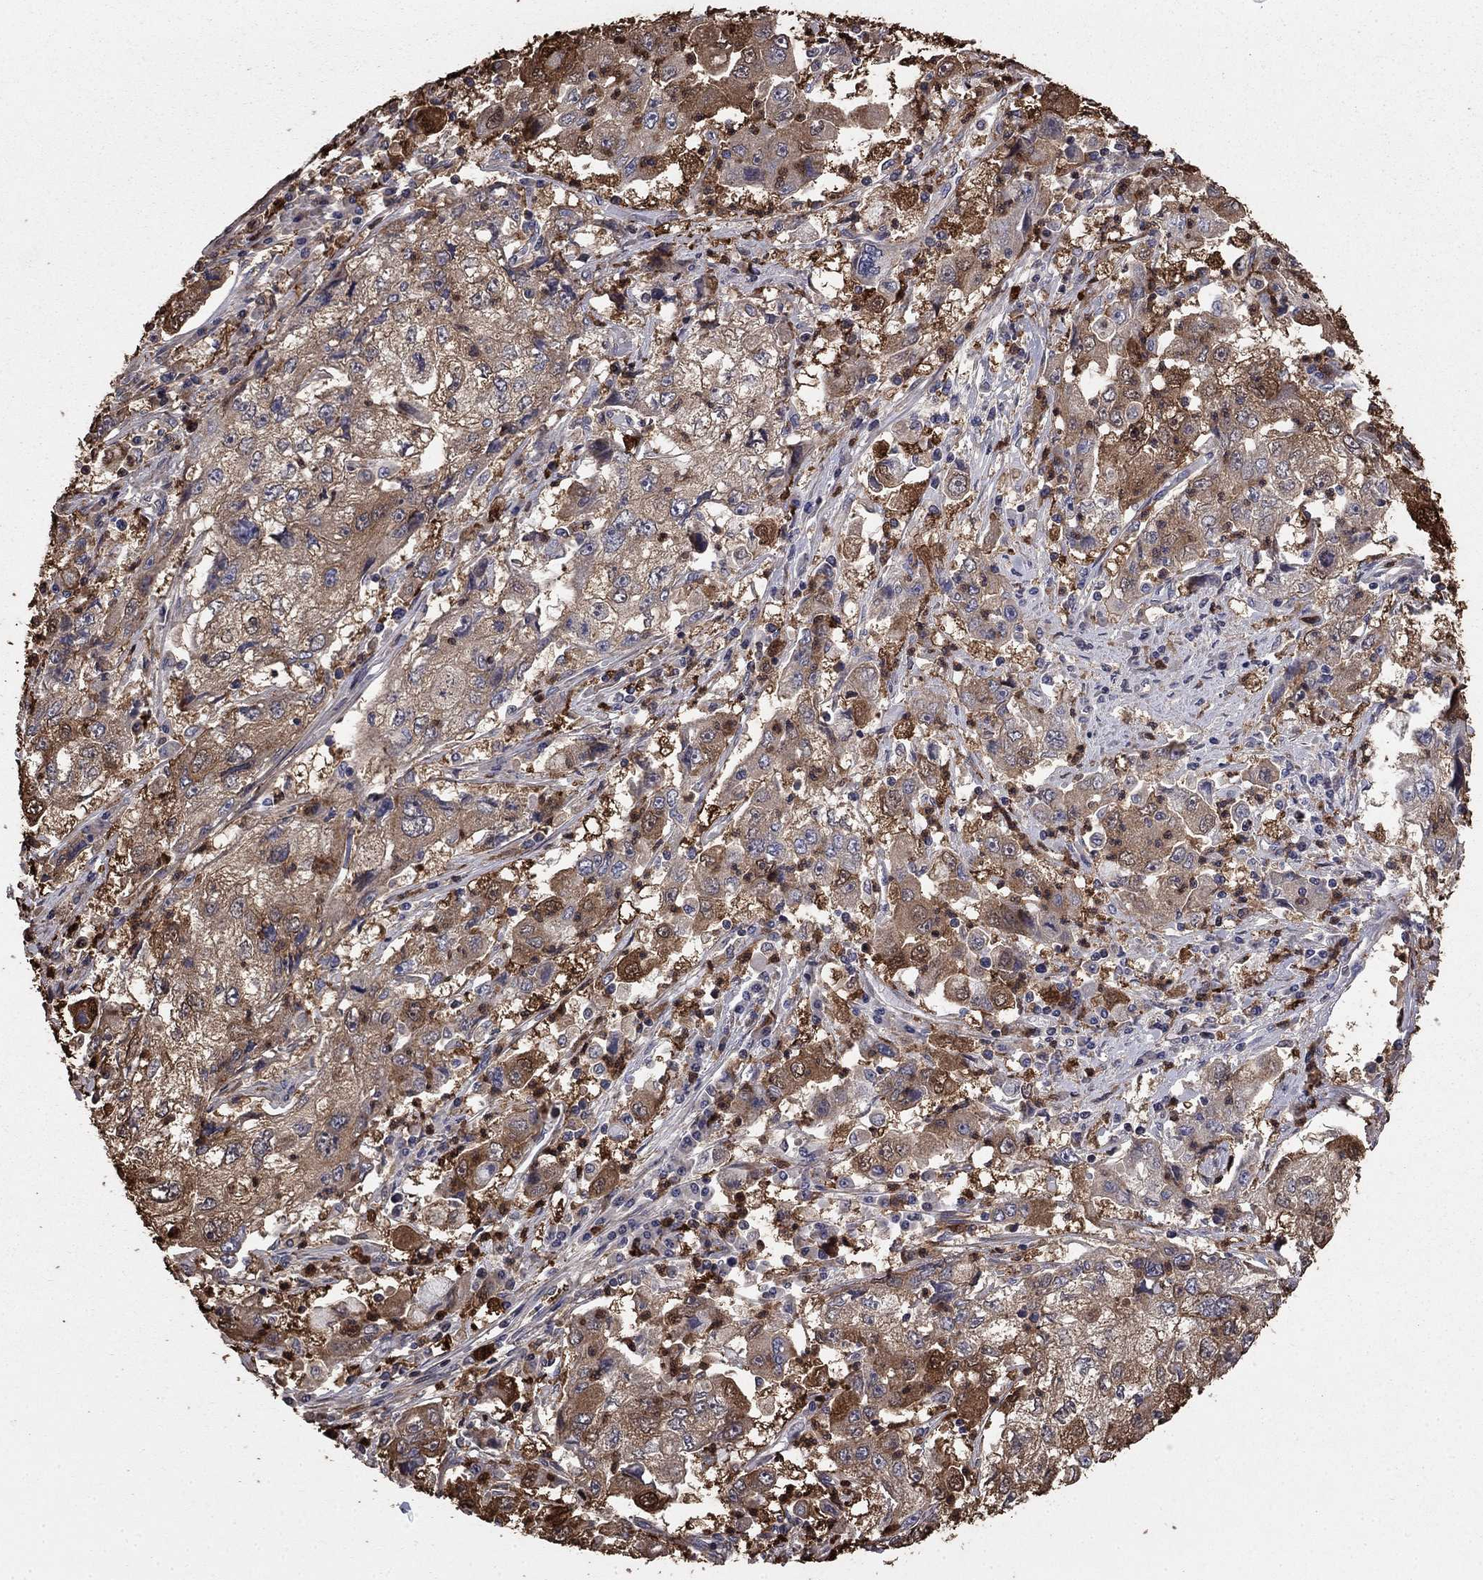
{"staining": {"intensity": "moderate", "quantity": "<25%", "location": "cytoplasmic/membranous"}, "tissue": "cervical cancer", "cell_type": "Tumor cells", "image_type": "cancer", "snomed": [{"axis": "morphology", "description": "Squamous cell carcinoma, NOS"}, {"axis": "topography", "description": "Cervix"}], "caption": "Human cervical squamous cell carcinoma stained with a protein marker exhibits moderate staining in tumor cells.", "gene": "GYG1", "patient": {"sex": "female", "age": 36}}